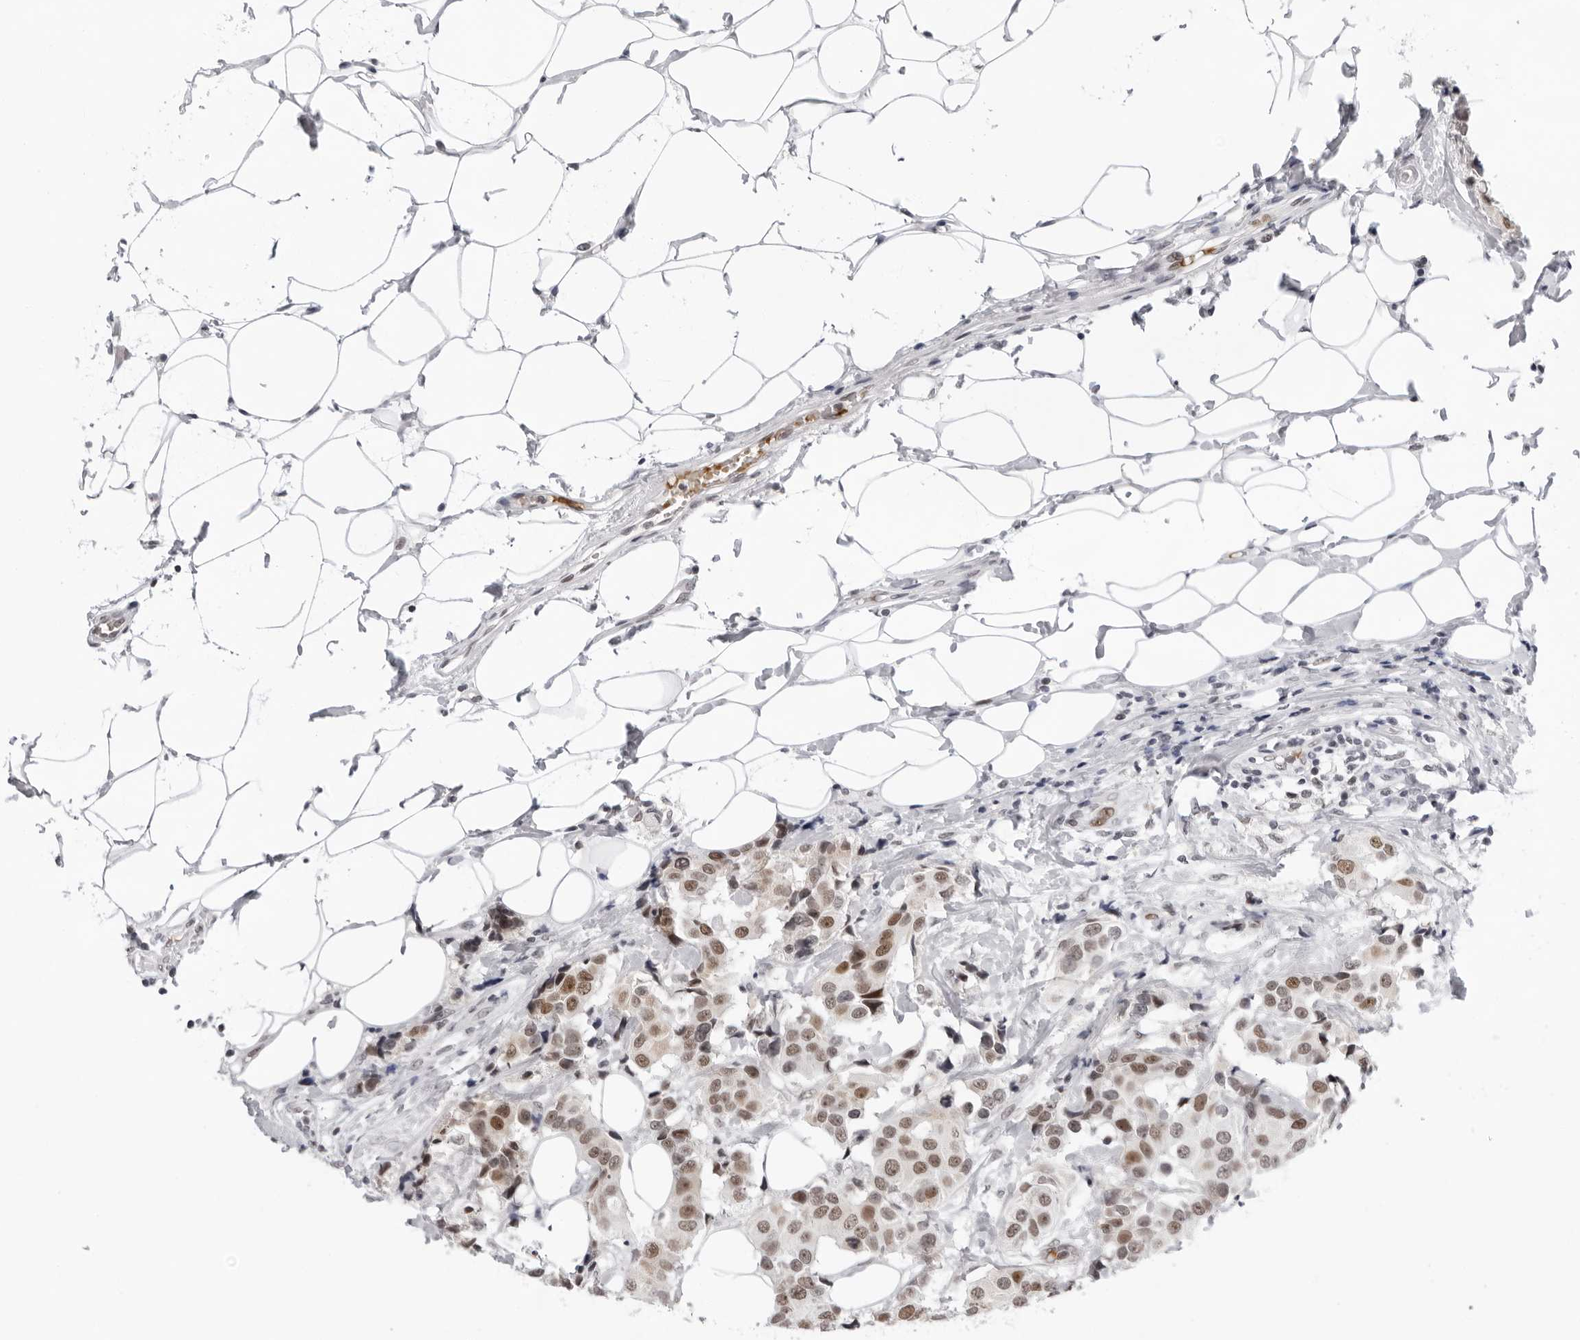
{"staining": {"intensity": "moderate", "quantity": ">75%", "location": "nuclear"}, "tissue": "breast cancer", "cell_type": "Tumor cells", "image_type": "cancer", "snomed": [{"axis": "morphology", "description": "Normal tissue, NOS"}, {"axis": "morphology", "description": "Duct carcinoma"}, {"axis": "topography", "description": "Breast"}], "caption": "Breast cancer (infiltrating ductal carcinoma) was stained to show a protein in brown. There is medium levels of moderate nuclear staining in approximately >75% of tumor cells.", "gene": "USP1", "patient": {"sex": "female", "age": 39}}